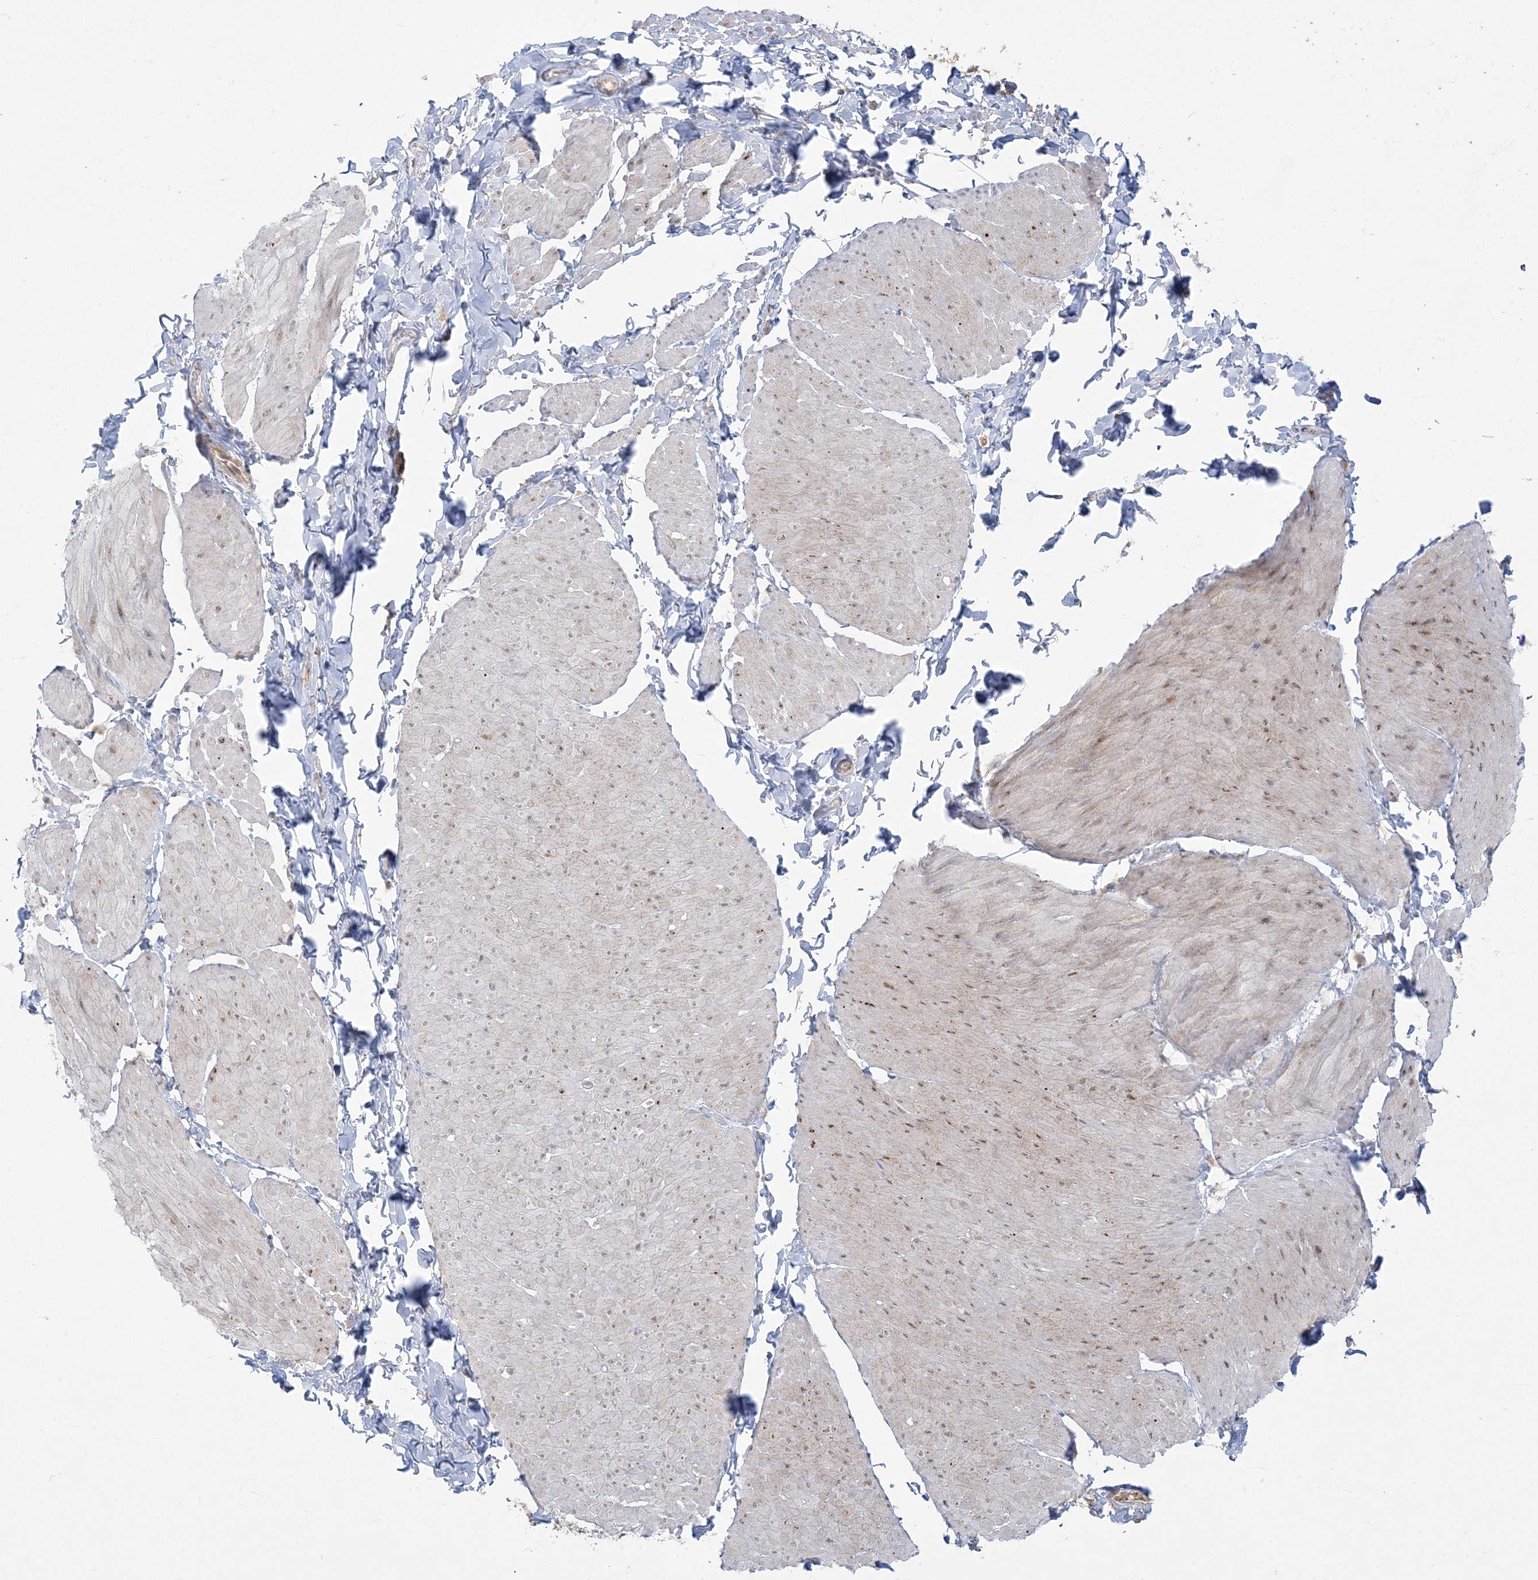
{"staining": {"intensity": "weak", "quantity": "25%-75%", "location": "cytoplasmic/membranous"}, "tissue": "smooth muscle", "cell_type": "Smooth muscle cells", "image_type": "normal", "snomed": [{"axis": "morphology", "description": "Urothelial carcinoma, High grade"}, {"axis": "topography", "description": "Urinary bladder"}], "caption": "Protein expression analysis of normal smooth muscle shows weak cytoplasmic/membranous positivity in approximately 25%-75% of smooth muscle cells. Immunohistochemistry (ihc) stains the protein of interest in brown and the nuclei are stained blue.", "gene": "ZC3H6", "patient": {"sex": "male", "age": 46}}